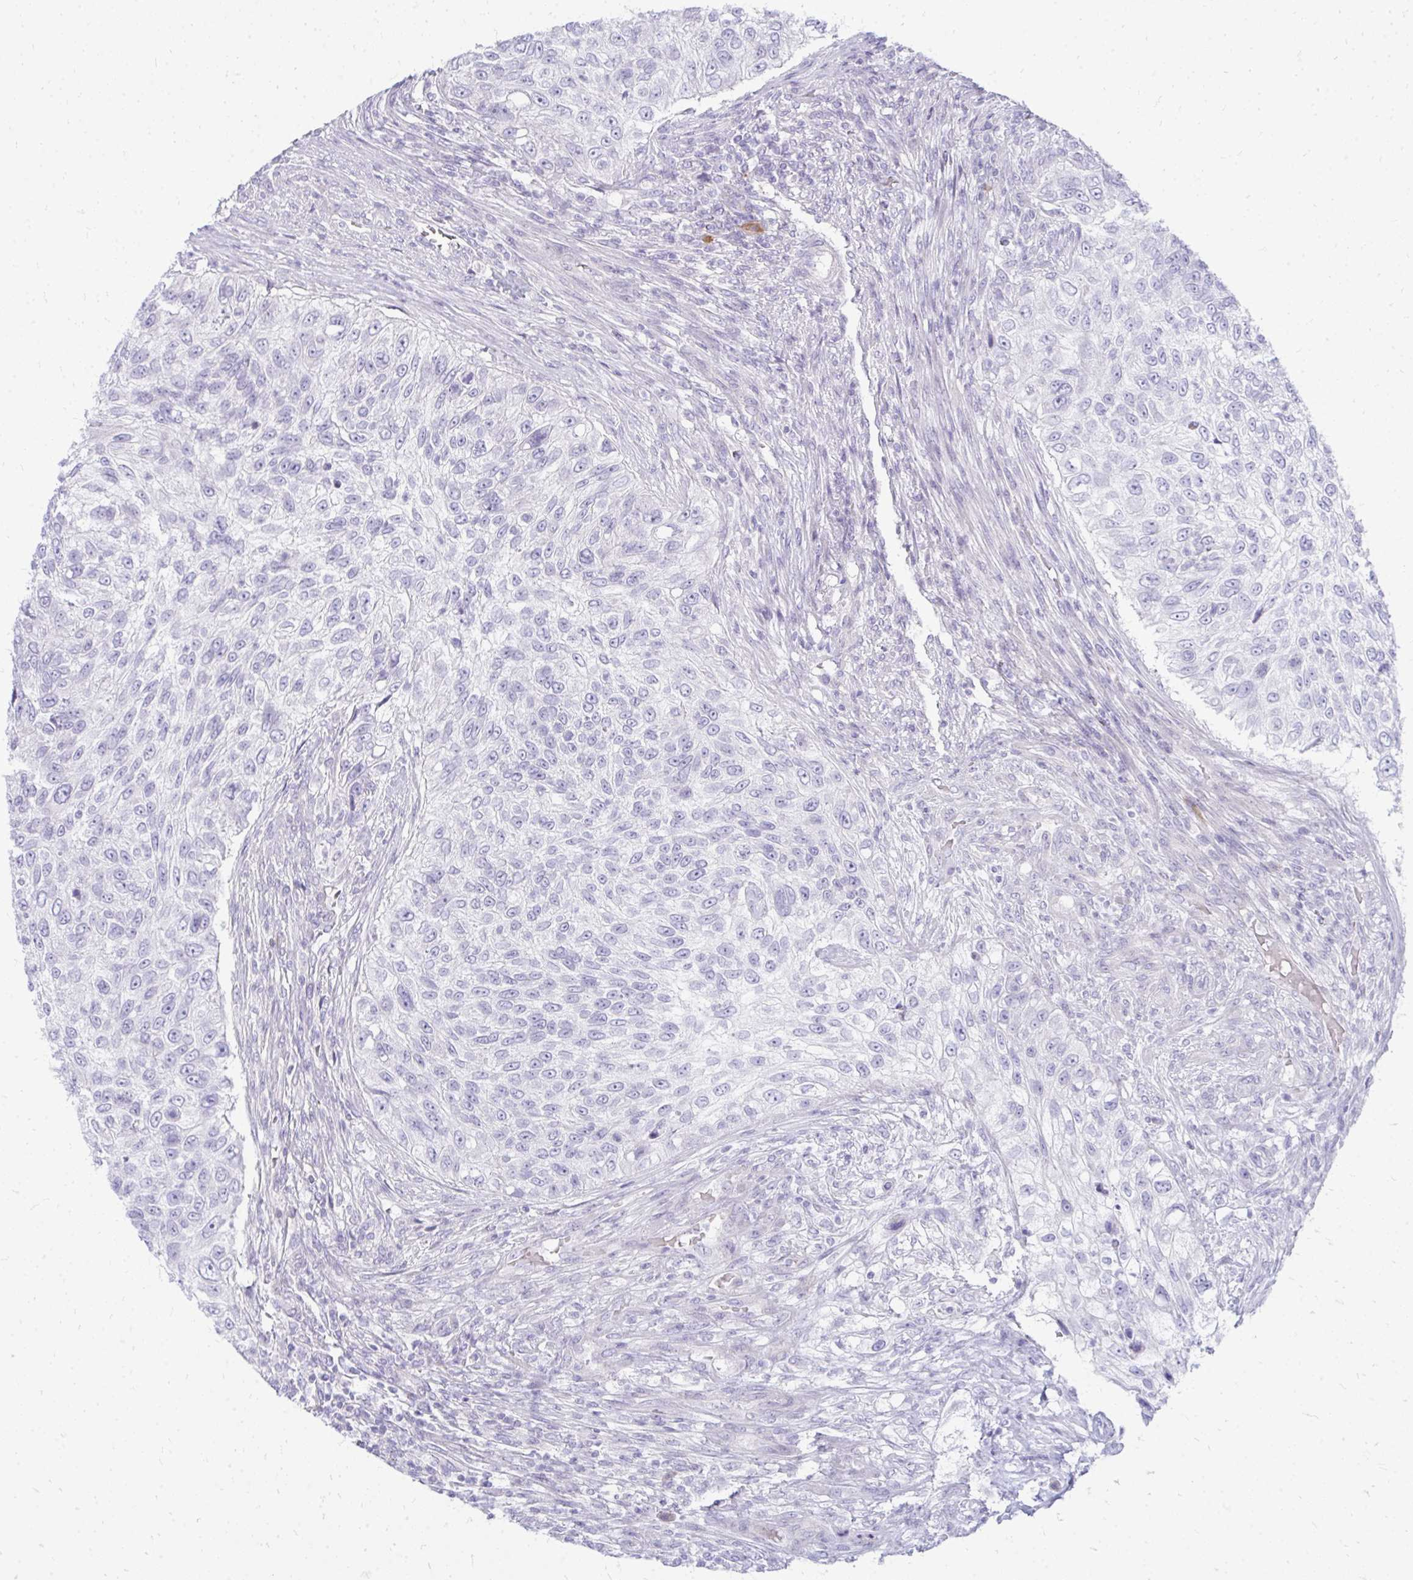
{"staining": {"intensity": "negative", "quantity": "none", "location": "none"}, "tissue": "urothelial cancer", "cell_type": "Tumor cells", "image_type": "cancer", "snomed": [{"axis": "morphology", "description": "Urothelial carcinoma, High grade"}, {"axis": "topography", "description": "Urinary bladder"}], "caption": "Urothelial carcinoma (high-grade) stained for a protein using immunohistochemistry (IHC) demonstrates no positivity tumor cells.", "gene": "TSPEAR", "patient": {"sex": "female", "age": 60}}